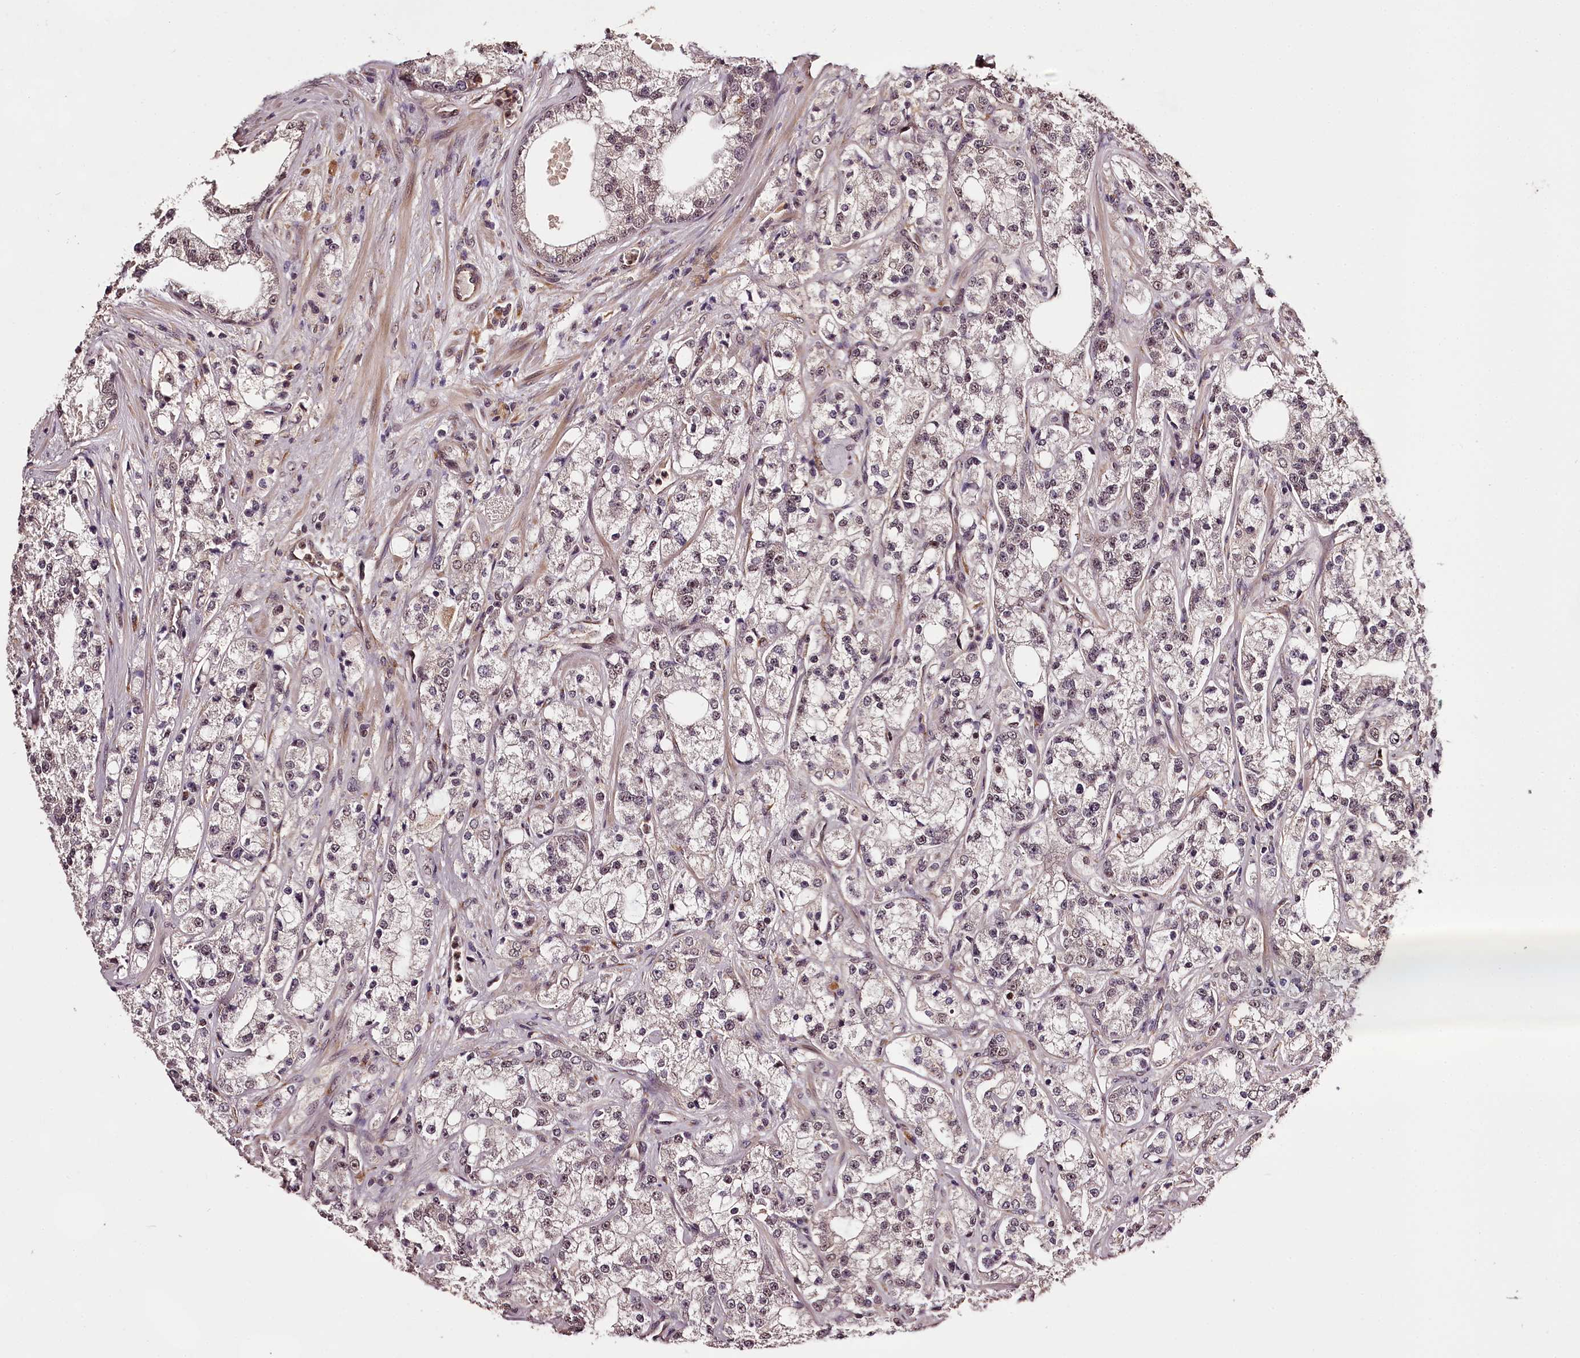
{"staining": {"intensity": "weak", "quantity": "25%-75%", "location": "nuclear"}, "tissue": "prostate cancer", "cell_type": "Tumor cells", "image_type": "cancer", "snomed": [{"axis": "morphology", "description": "Adenocarcinoma, High grade"}, {"axis": "topography", "description": "Prostate"}], "caption": "Immunohistochemical staining of human prostate cancer reveals low levels of weak nuclear positivity in about 25%-75% of tumor cells.", "gene": "MAML3", "patient": {"sex": "male", "age": 64}}